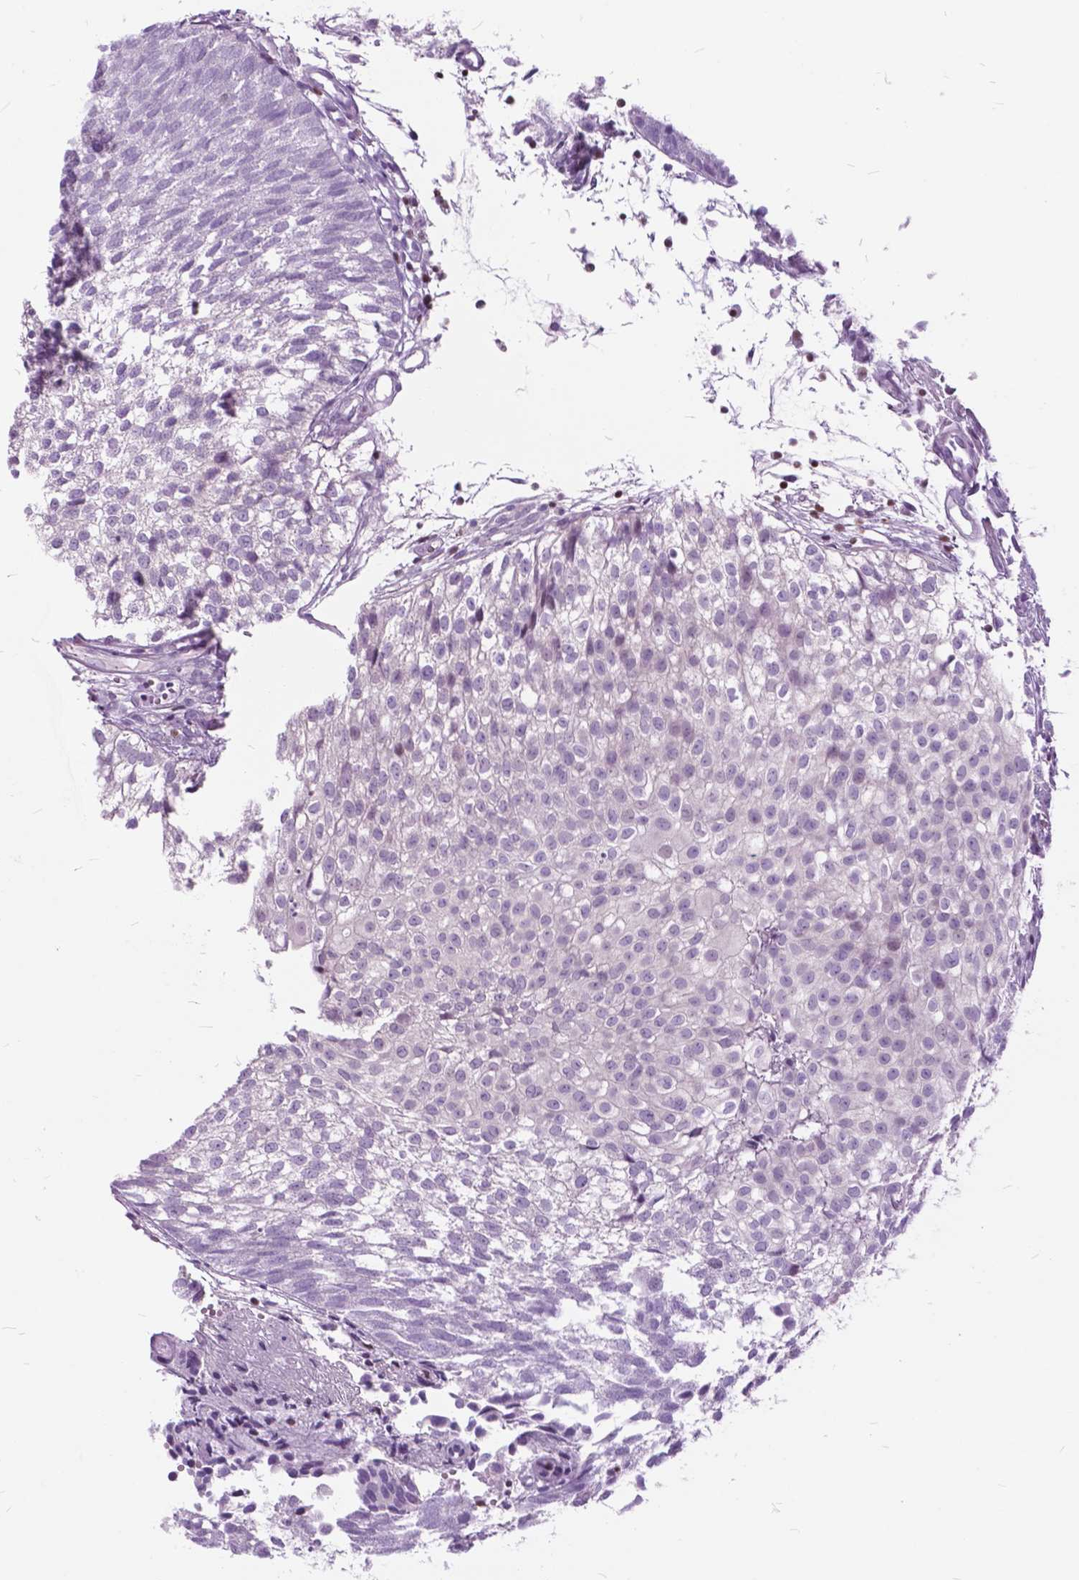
{"staining": {"intensity": "negative", "quantity": "none", "location": "none"}, "tissue": "urothelial cancer", "cell_type": "Tumor cells", "image_type": "cancer", "snomed": [{"axis": "morphology", "description": "Urothelial carcinoma, Low grade"}, {"axis": "topography", "description": "Urinary bladder"}], "caption": "Tumor cells are negative for brown protein staining in urothelial cancer.", "gene": "SP140", "patient": {"sex": "male", "age": 70}}